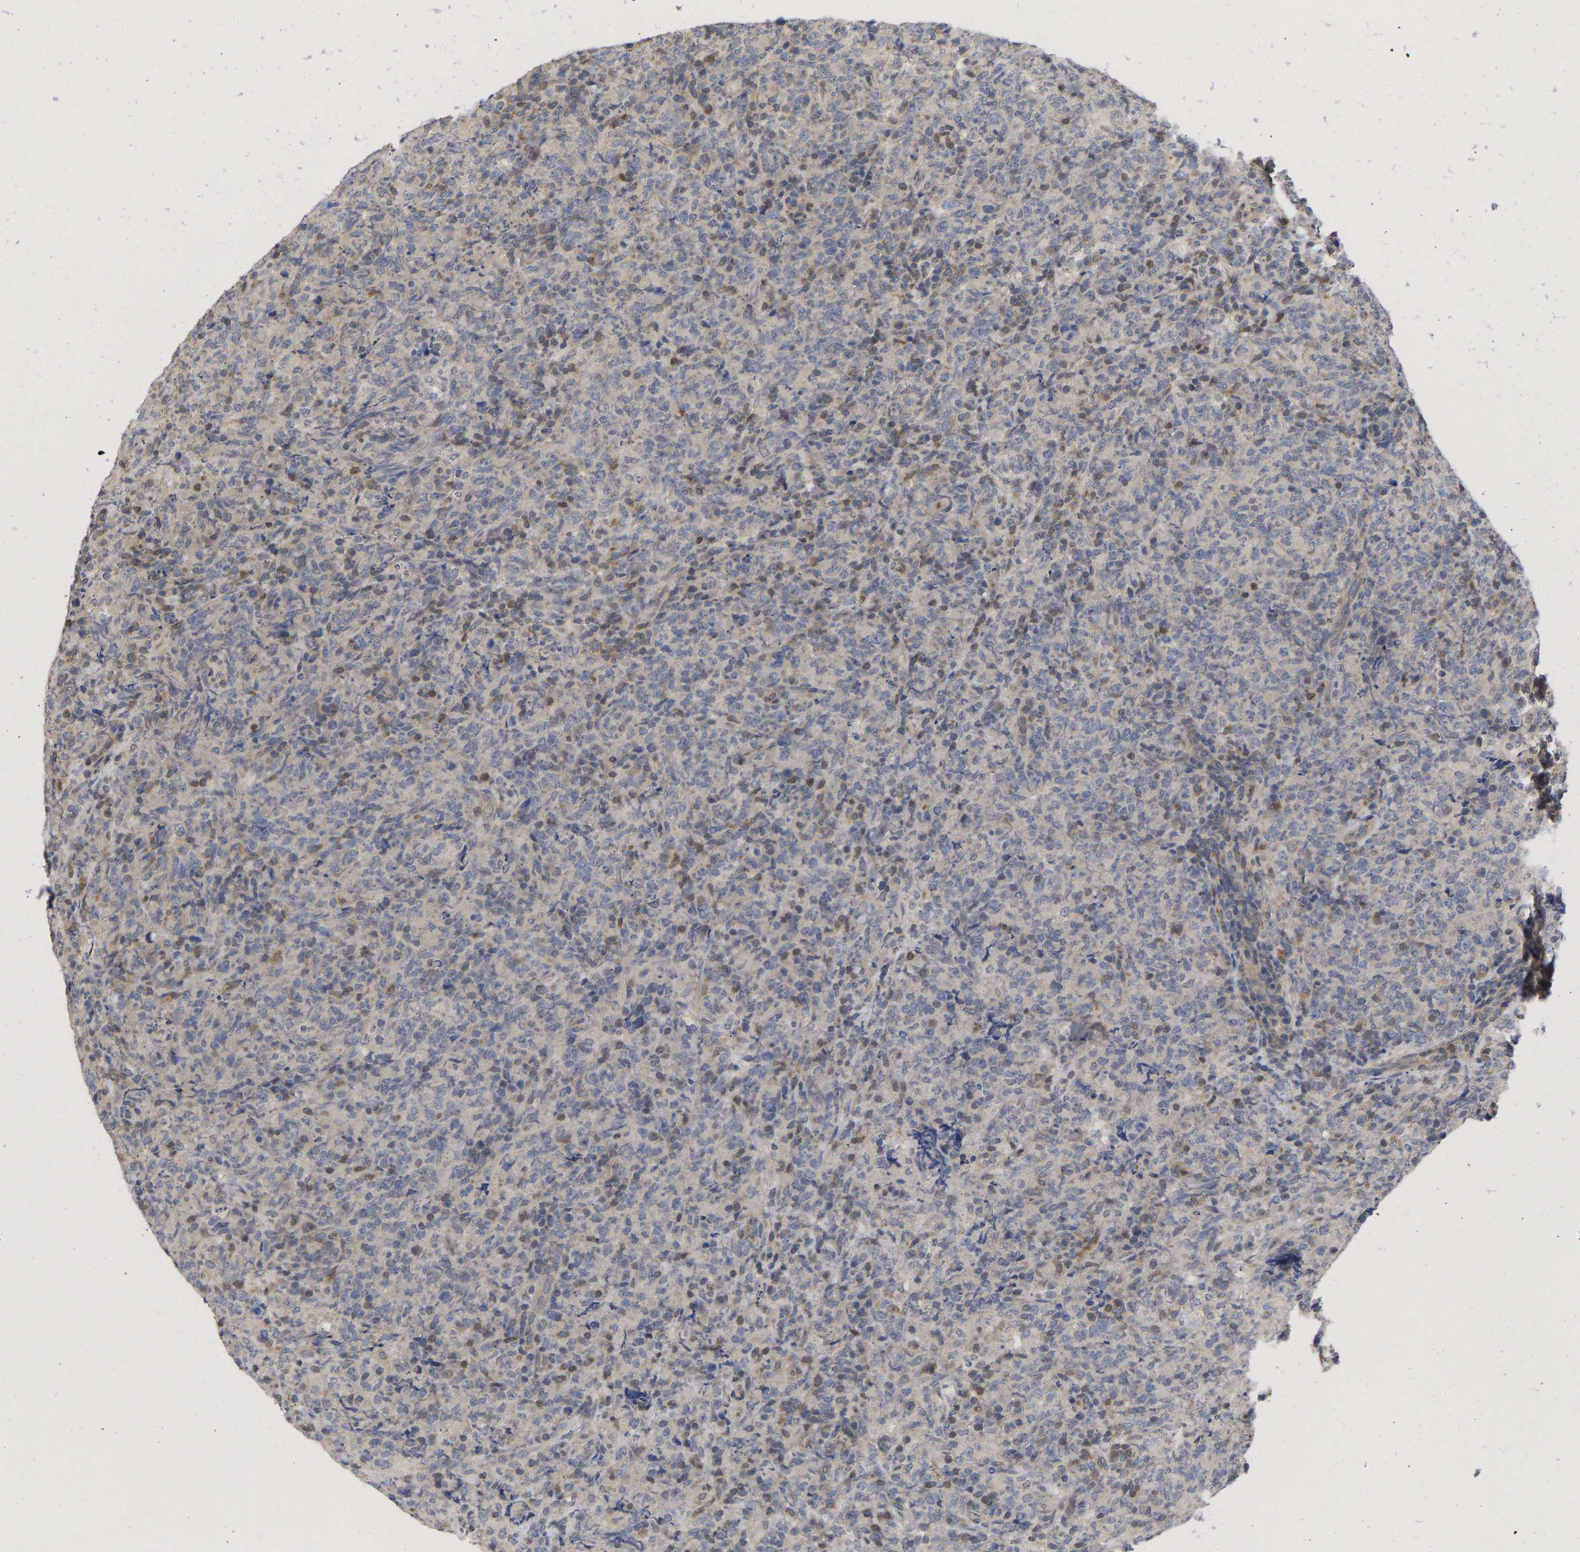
{"staining": {"intensity": "negative", "quantity": "none", "location": "none"}, "tissue": "lymphoma", "cell_type": "Tumor cells", "image_type": "cancer", "snomed": [{"axis": "morphology", "description": "Malignant lymphoma, non-Hodgkin's type, High grade"}, {"axis": "topography", "description": "Tonsil"}], "caption": "A histopathology image of human high-grade malignant lymphoma, non-Hodgkin's type is negative for staining in tumor cells.", "gene": "MAP2K3", "patient": {"sex": "female", "age": 36}}